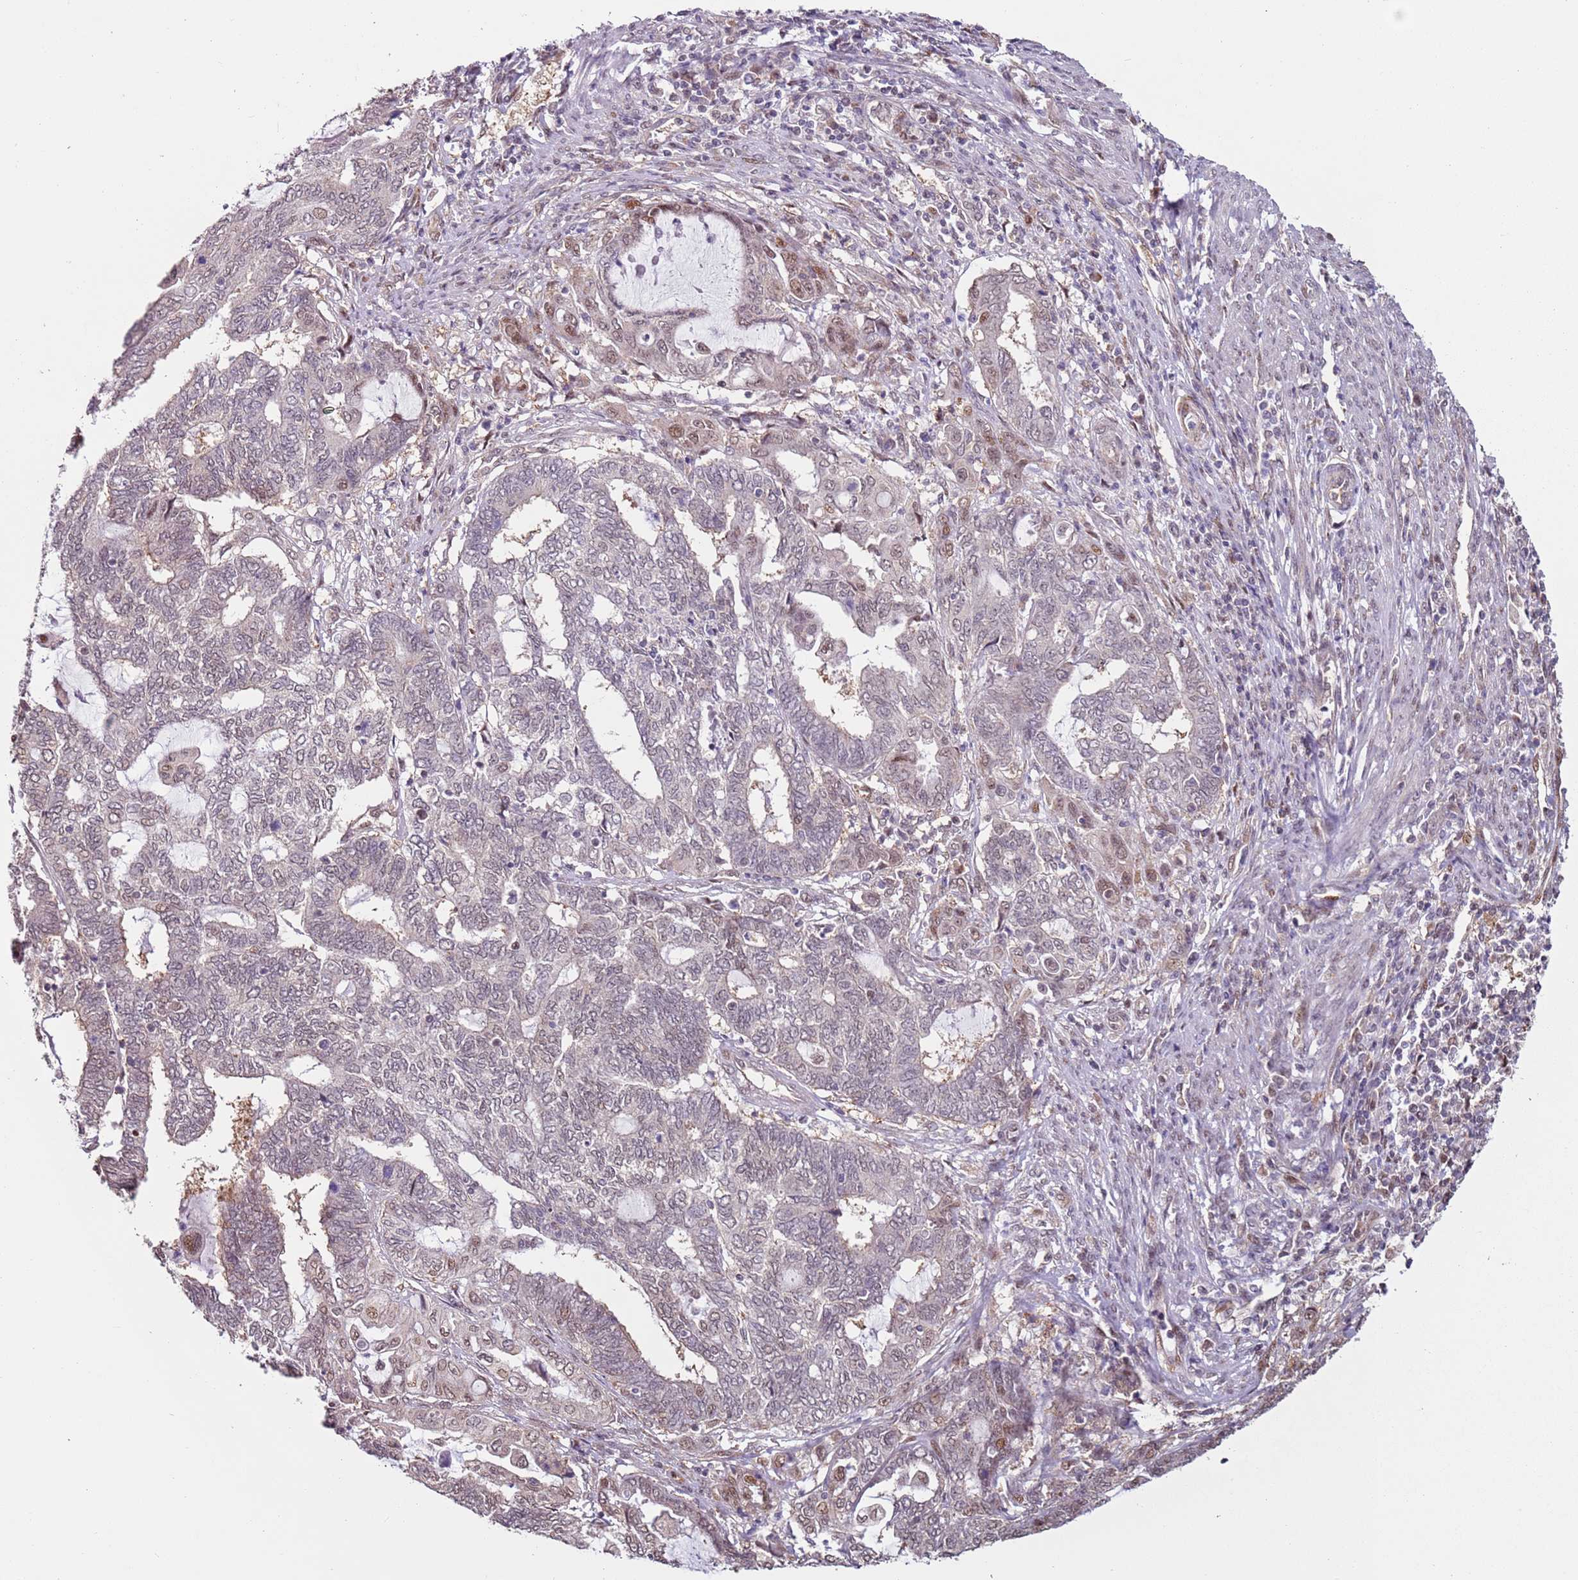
{"staining": {"intensity": "moderate", "quantity": "<25%", "location": "cytoplasmic/membranous,nuclear"}, "tissue": "endometrial cancer", "cell_type": "Tumor cells", "image_type": "cancer", "snomed": [{"axis": "morphology", "description": "Adenocarcinoma, NOS"}, {"axis": "topography", "description": "Uterus"}, {"axis": "topography", "description": "Endometrium"}], "caption": "Immunohistochemical staining of endometrial adenocarcinoma exhibits moderate cytoplasmic/membranous and nuclear protein expression in about <25% of tumor cells.", "gene": "PSMD4", "patient": {"sex": "female", "age": 70}}